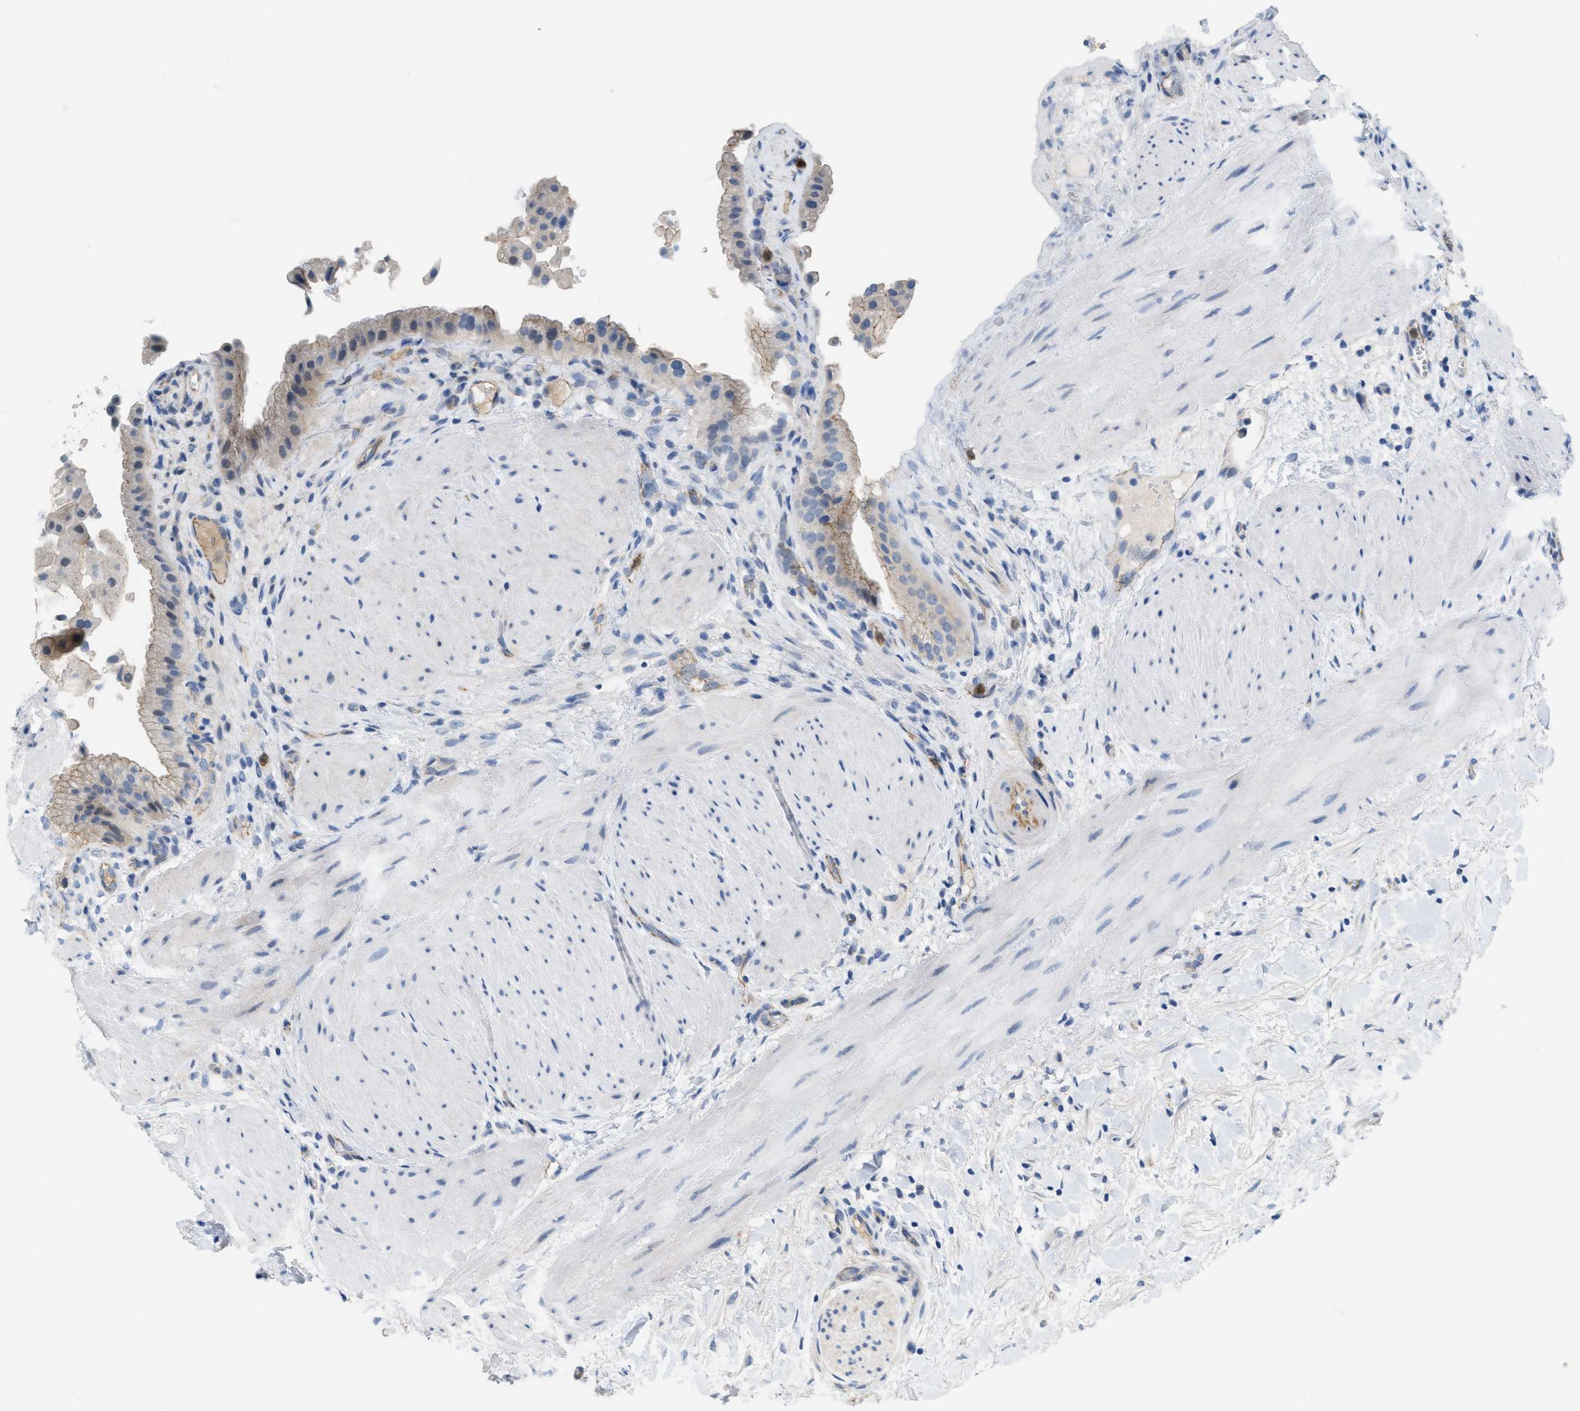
{"staining": {"intensity": "weak", "quantity": "25%-75%", "location": "cytoplasmic/membranous"}, "tissue": "gallbladder", "cell_type": "Glandular cells", "image_type": "normal", "snomed": [{"axis": "morphology", "description": "Normal tissue, NOS"}, {"axis": "topography", "description": "Gallbladder"}], "caption": "Protein staining displays weak cytoplasmic/membranous expression in approximately 25%-75% of glandular cells in unremarkable gallbladder.", "gene": "CRB3", "patient": {"sex": "male", "age": 49}}